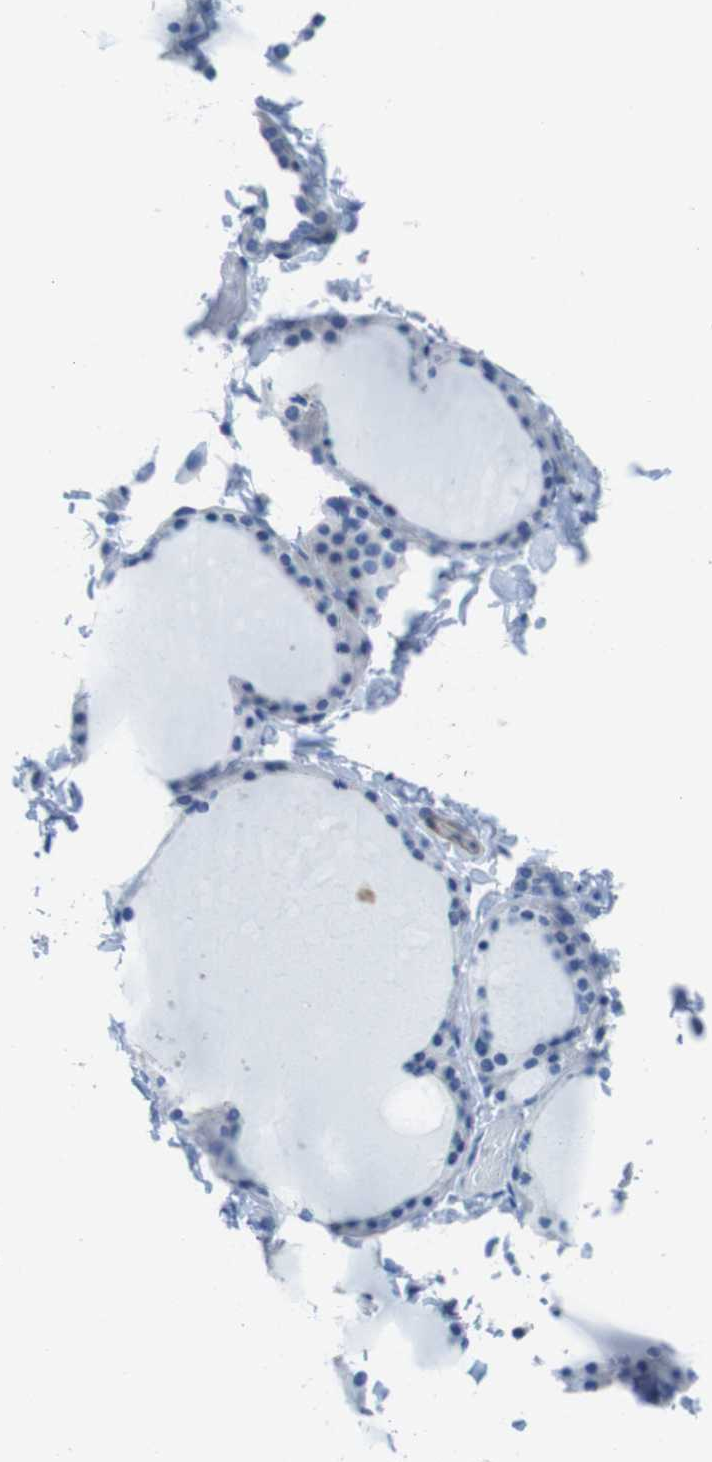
{"staining": {"intensity": "negative", "quantity": "none", "location": "none"}, "tissue": "thyroid gland", "cell_type": "Glandular cells", "image_type": "normal", "snomed": [{"axis": "morphology", "description": "Normal tissue, NOS"}, {"axis": "morphology", "description": "Papillary adenocarcinoma, NOS"}, {"axis": "topography", "description": "Thyroid gland"}], "caption": "This image is of unremarkable thyroid gland stained with immunohistochemistry to label a protein in brown with the nuclei are counter-stained blue. There is no positivity in glandular cells.", "gene": "ASIC5", "patient": {"sex": "female", "age": 30}}